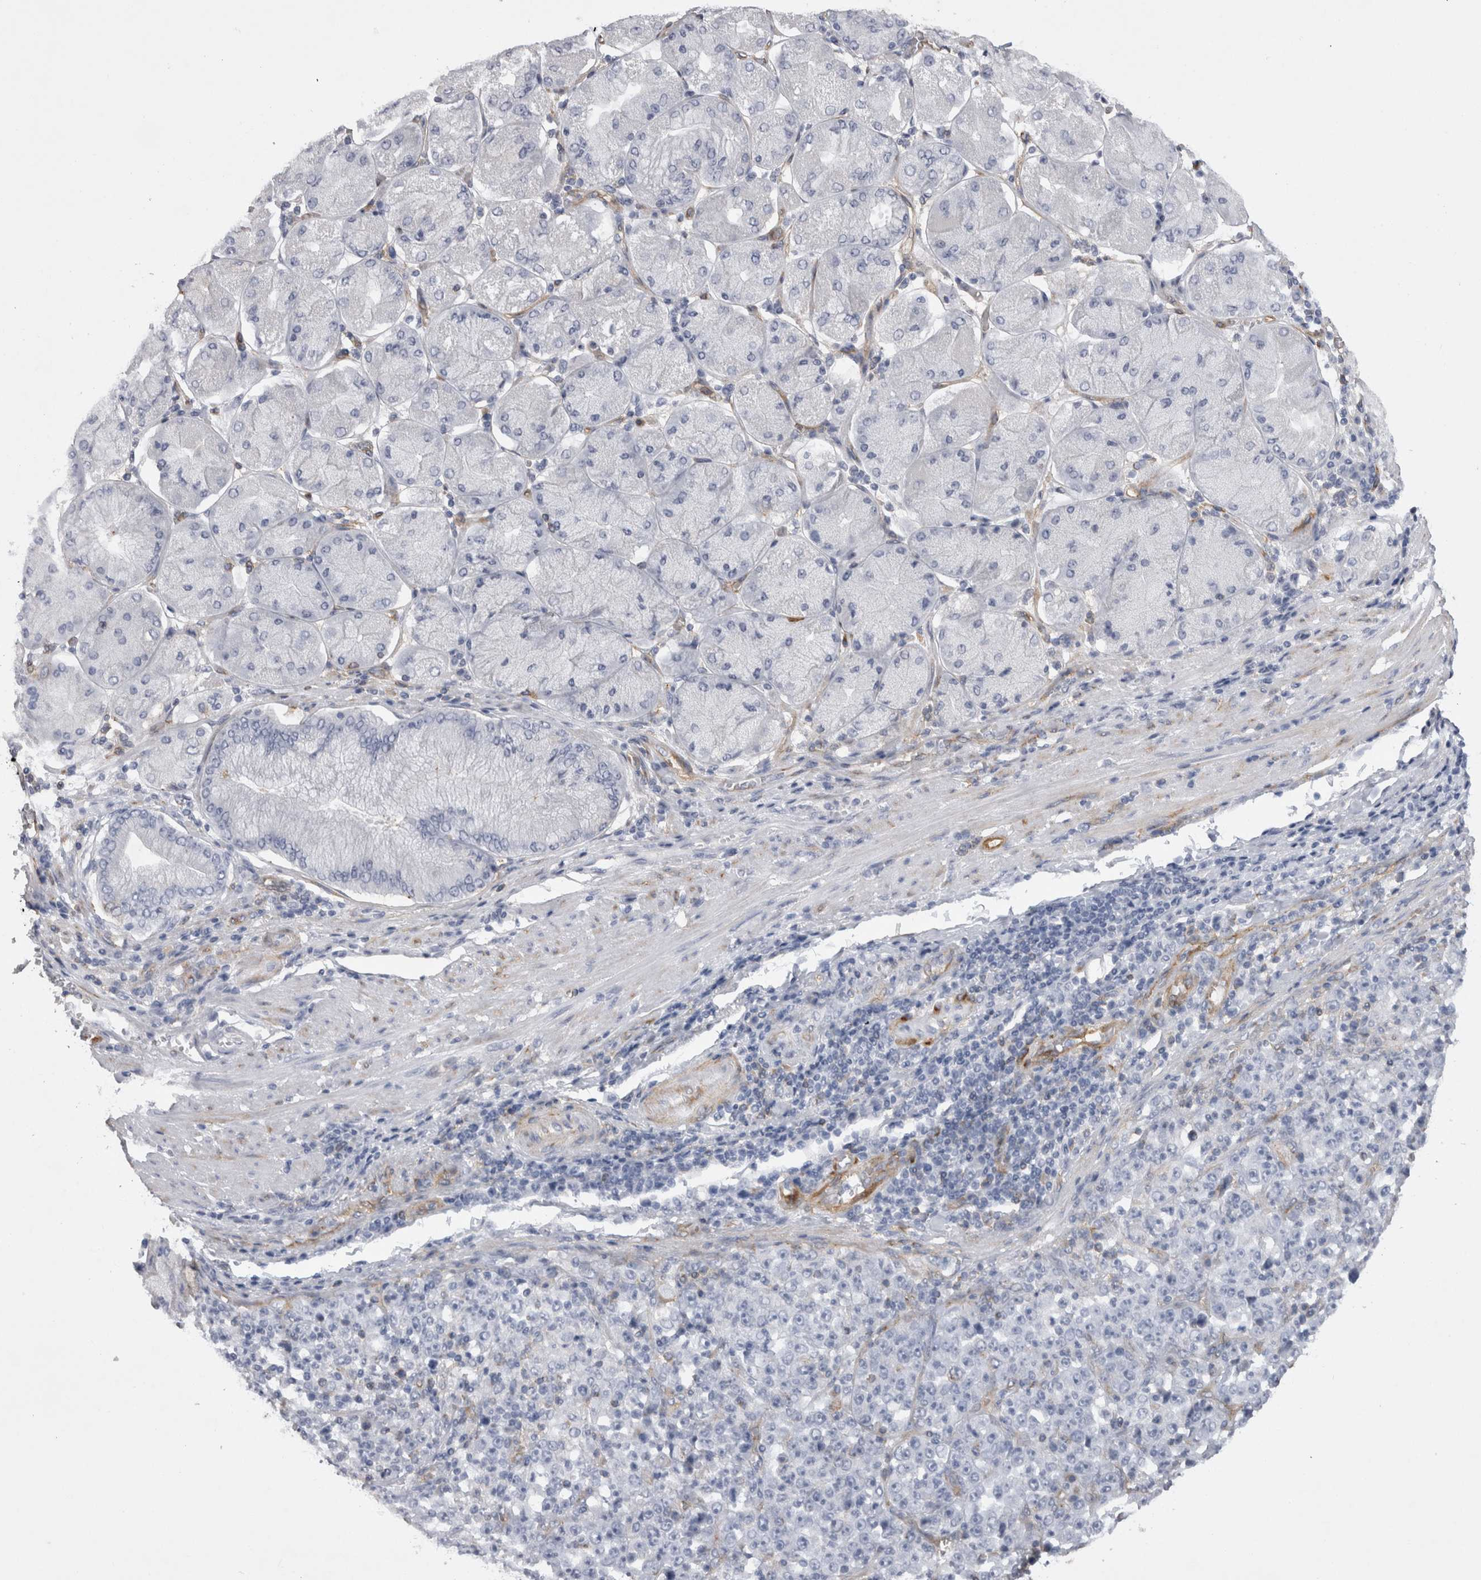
{"staining": {"intensity": "negative", "quantity": "none", "location": "none"}, "tissue": "stomach cancer", "cell_type": "Tumor cells", "image_type": "cancer", "snomed": [{"axis": "morphology", "description": "Normal tissue, NOS"}, {"axis": "morphology", "description": "Adenocarcinoma, NOS"}, {"axis": "topography", "description": "Stomach, upper"}, {"axis": "topography", "description": "Stomach"}], "caption": "There is no significant expression in tumor cells of stomach cancer (adenocarcinoma).", "gene": "ATXN3", "patient": {"sex": "male", "age": 59}}